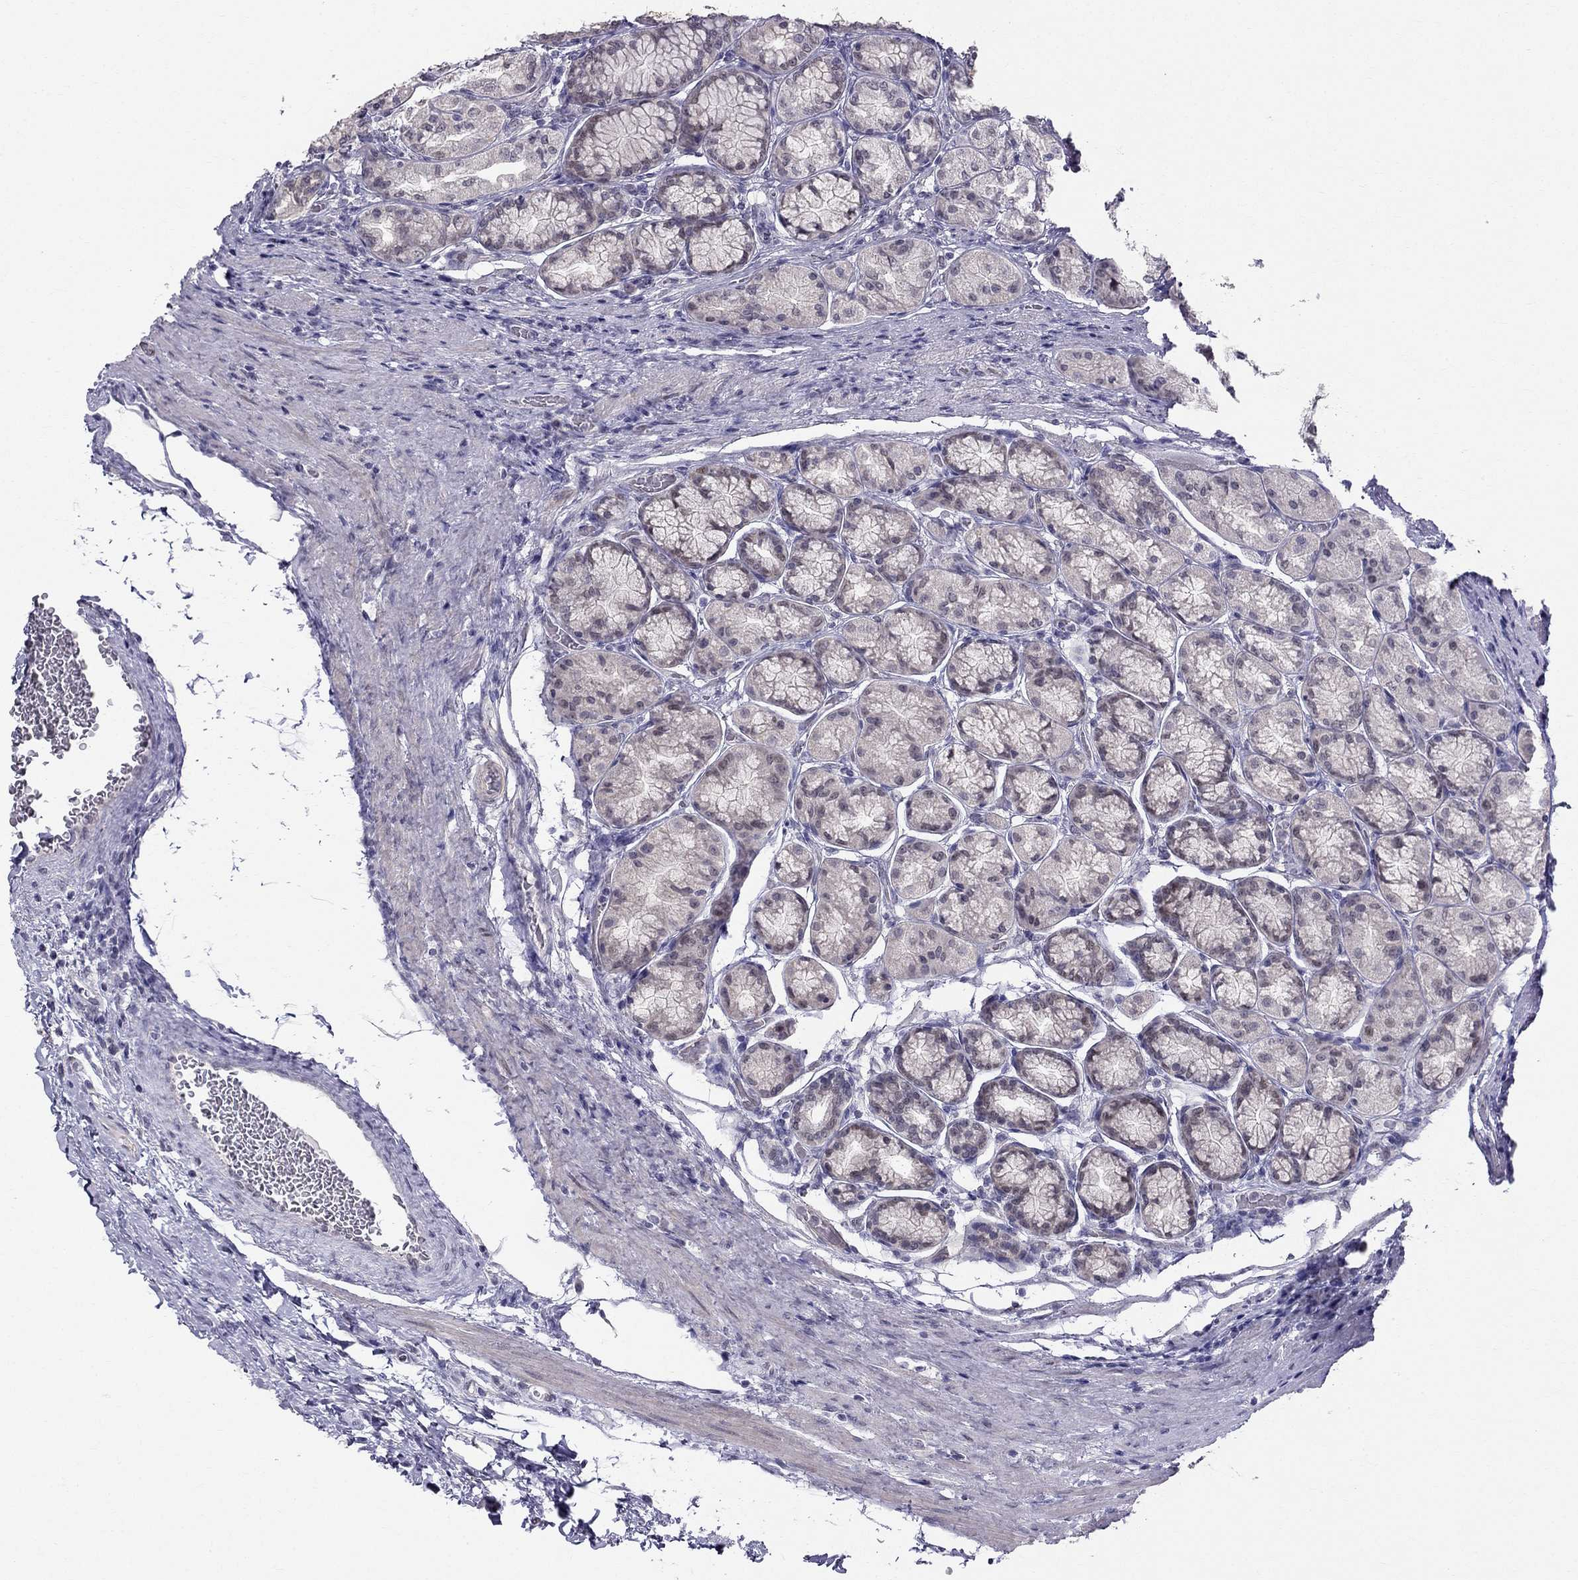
{"staining": {"intensity": "negative", "quantity": "none", "location": "none"}, "tissue": "stomach", "cell_type": "Glandular cells", "image_type": "normal", "snomed": [{"axis": "morphology", "description": "Normal tissue, NOS"}, {"axis": "morphology", "description": "Adenocarcinoma, NOS"}, {"axis": "morphology", "description": "Adenocarcinoma, High grade"}, {"axis": "topography", "description": "Stomach, upper"}, {"axis": "topography", "description": "Stomach"}], "caption": "This is an immunohistochemistry (IHC) image of normal human stomach. There is no positivity in glandular cells.", "gene": "BAG5", "patient": {"sex": "female", "age": 65}}